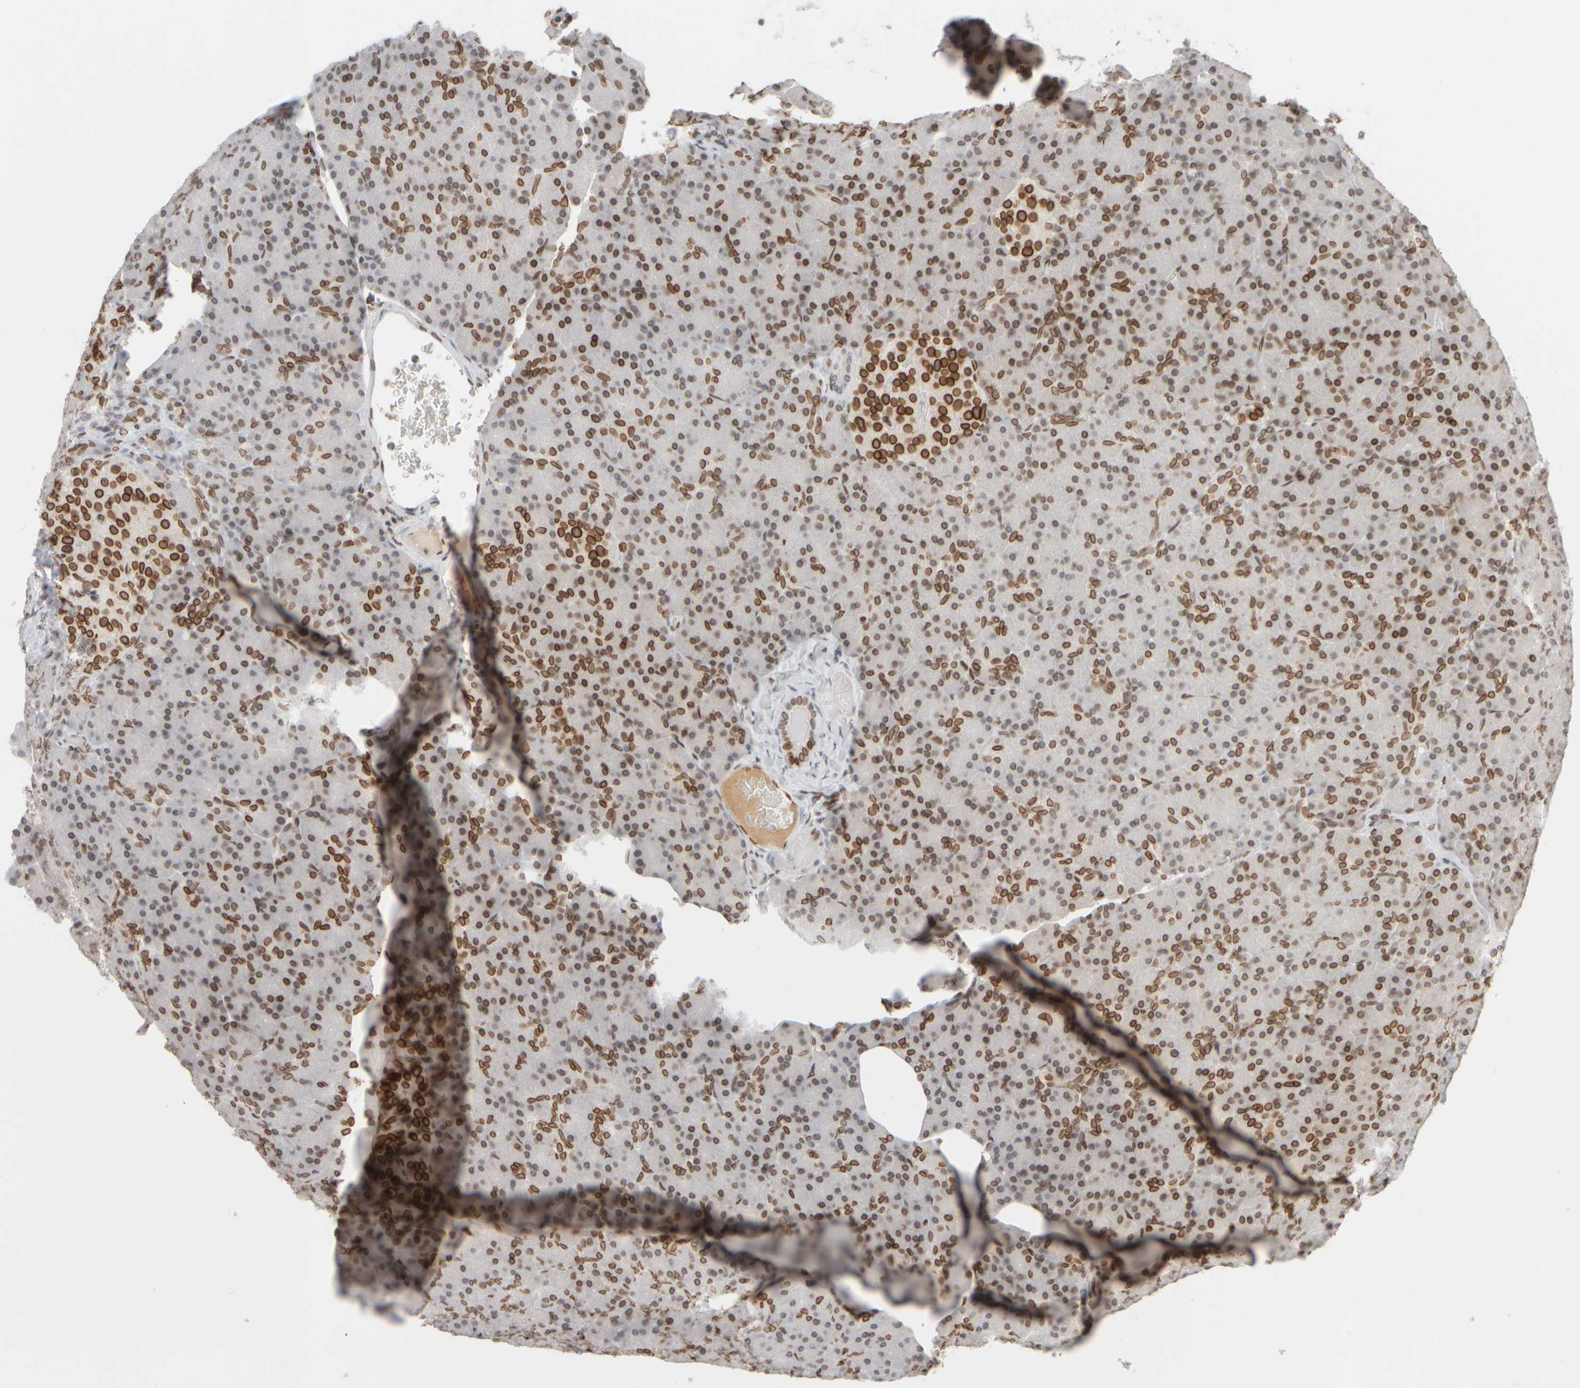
{"staining": {"intensity": "strong", "quantity": ">75%", "location": "cytoplasmic/membranous,nuclear"}, "tissue": "pancreas", "cell_type": "Exocrine glandular cells", "image_type": "normal", "snomed": [{"axis": "morphology", "description": "Normal tissue, NOS"}, {"axis": "topography", "description": "Pancreas"}], "caption": "Pancreas stained for a protein shows strong cytoplasmic/membranous,nuclear positivity in exocrine glandular cells. (brown staining indicates protein expression, while blue staining denotes nuclei).", "gene": "ZC3HC1", "patient": {"sex": "female", "age": 43}}